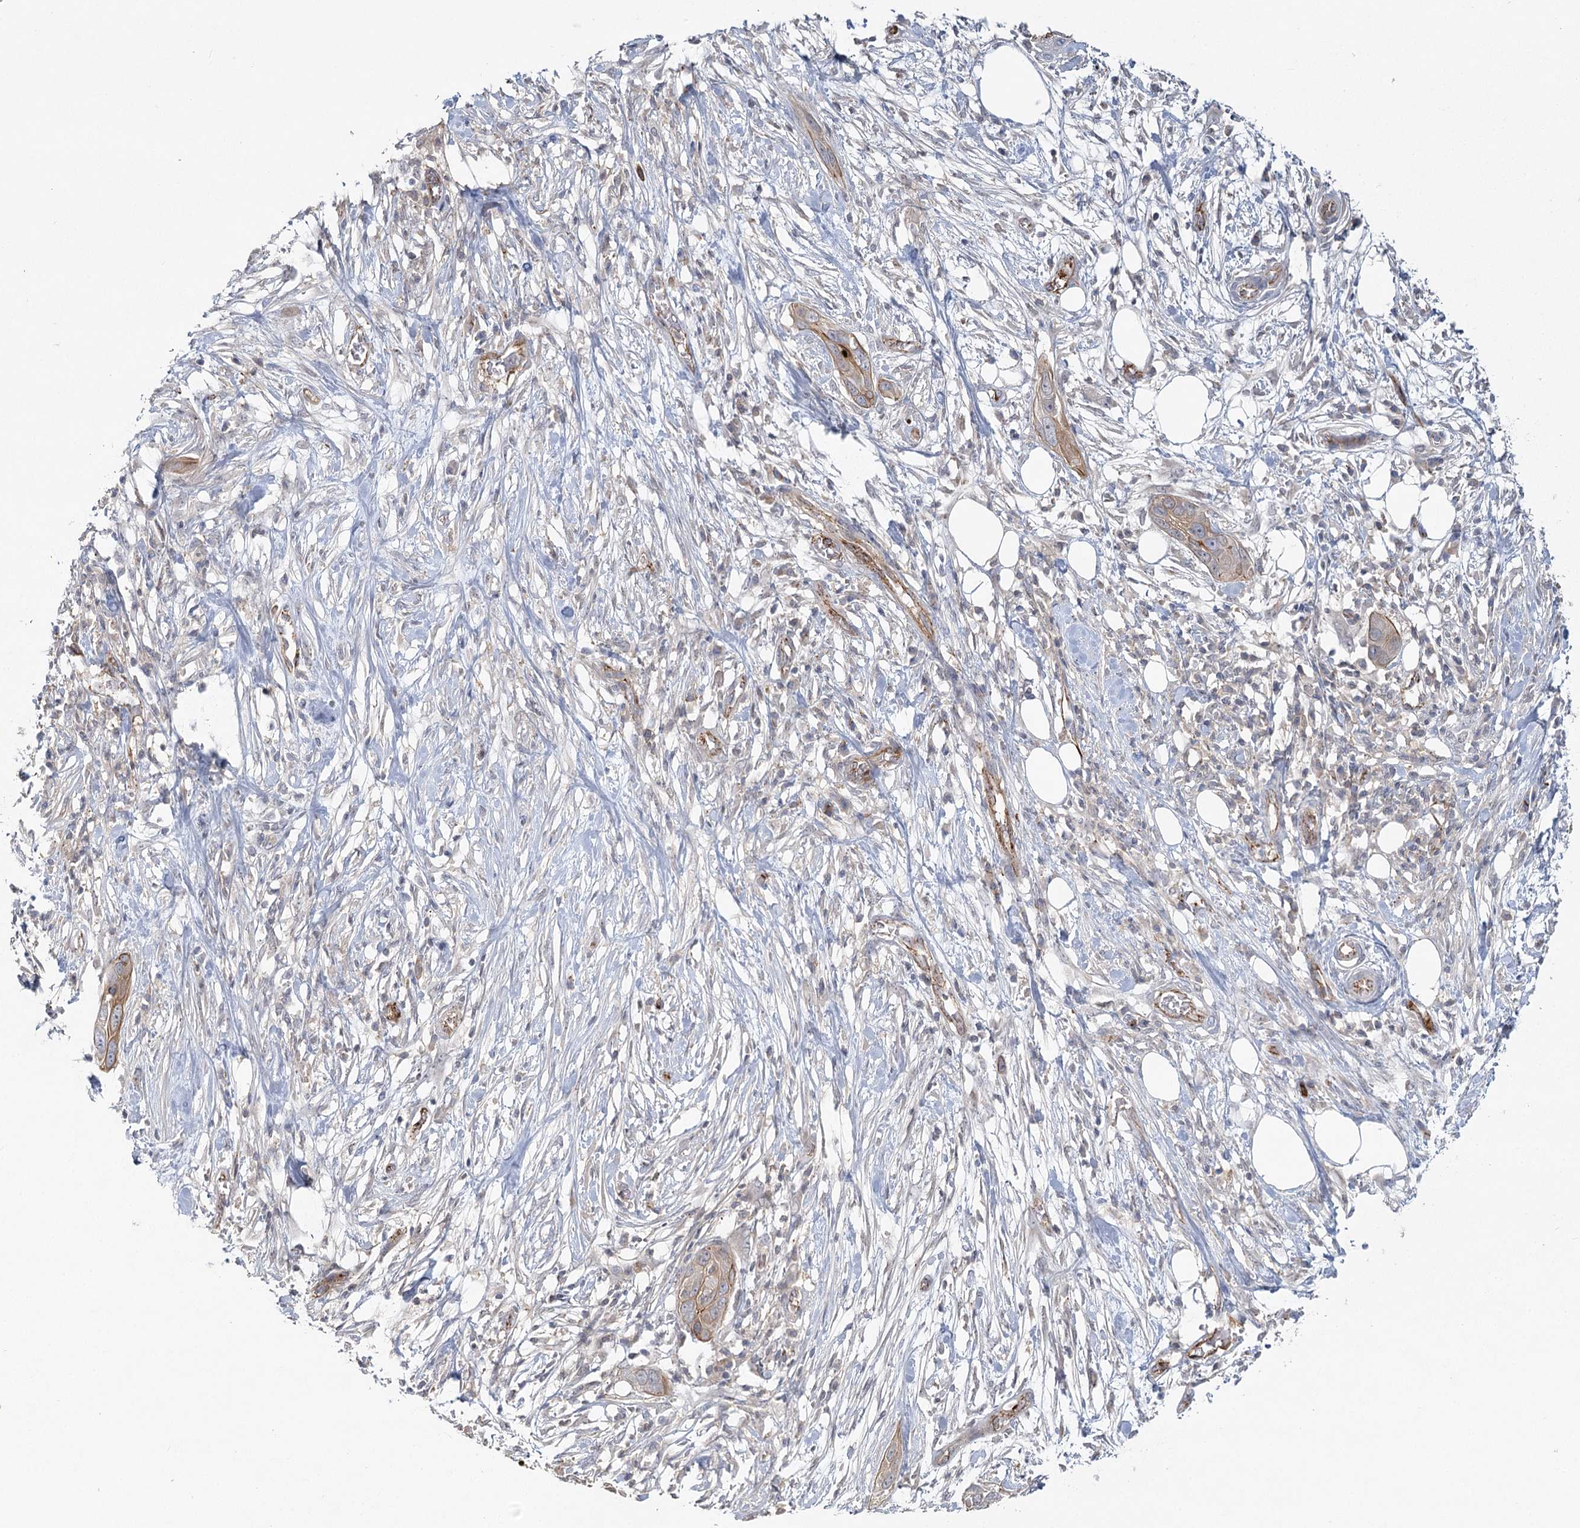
{"staining": {"intensity": "weak", "quantity": "25%-75%", "location": "cytoplasmic/membranous"}, "tissue": "pancreatic cancer", "cell_type": "Tumor cells", "image_type": "cancer", "snomed": [{"axis": "morphology", "description": "Adenocarcinoma, NOS"}, {"axis": "topography", "description": "Pancreas"}], "caption": "This micrograph exhibits IHC staining of pancreatic adenocarcinoma, with low weak cytoplasmic/membranous staining in approximately 25%-75% of tumor cells.", "gene": "KBTBD4", "patient": {"sex": "female", "age": 60}}